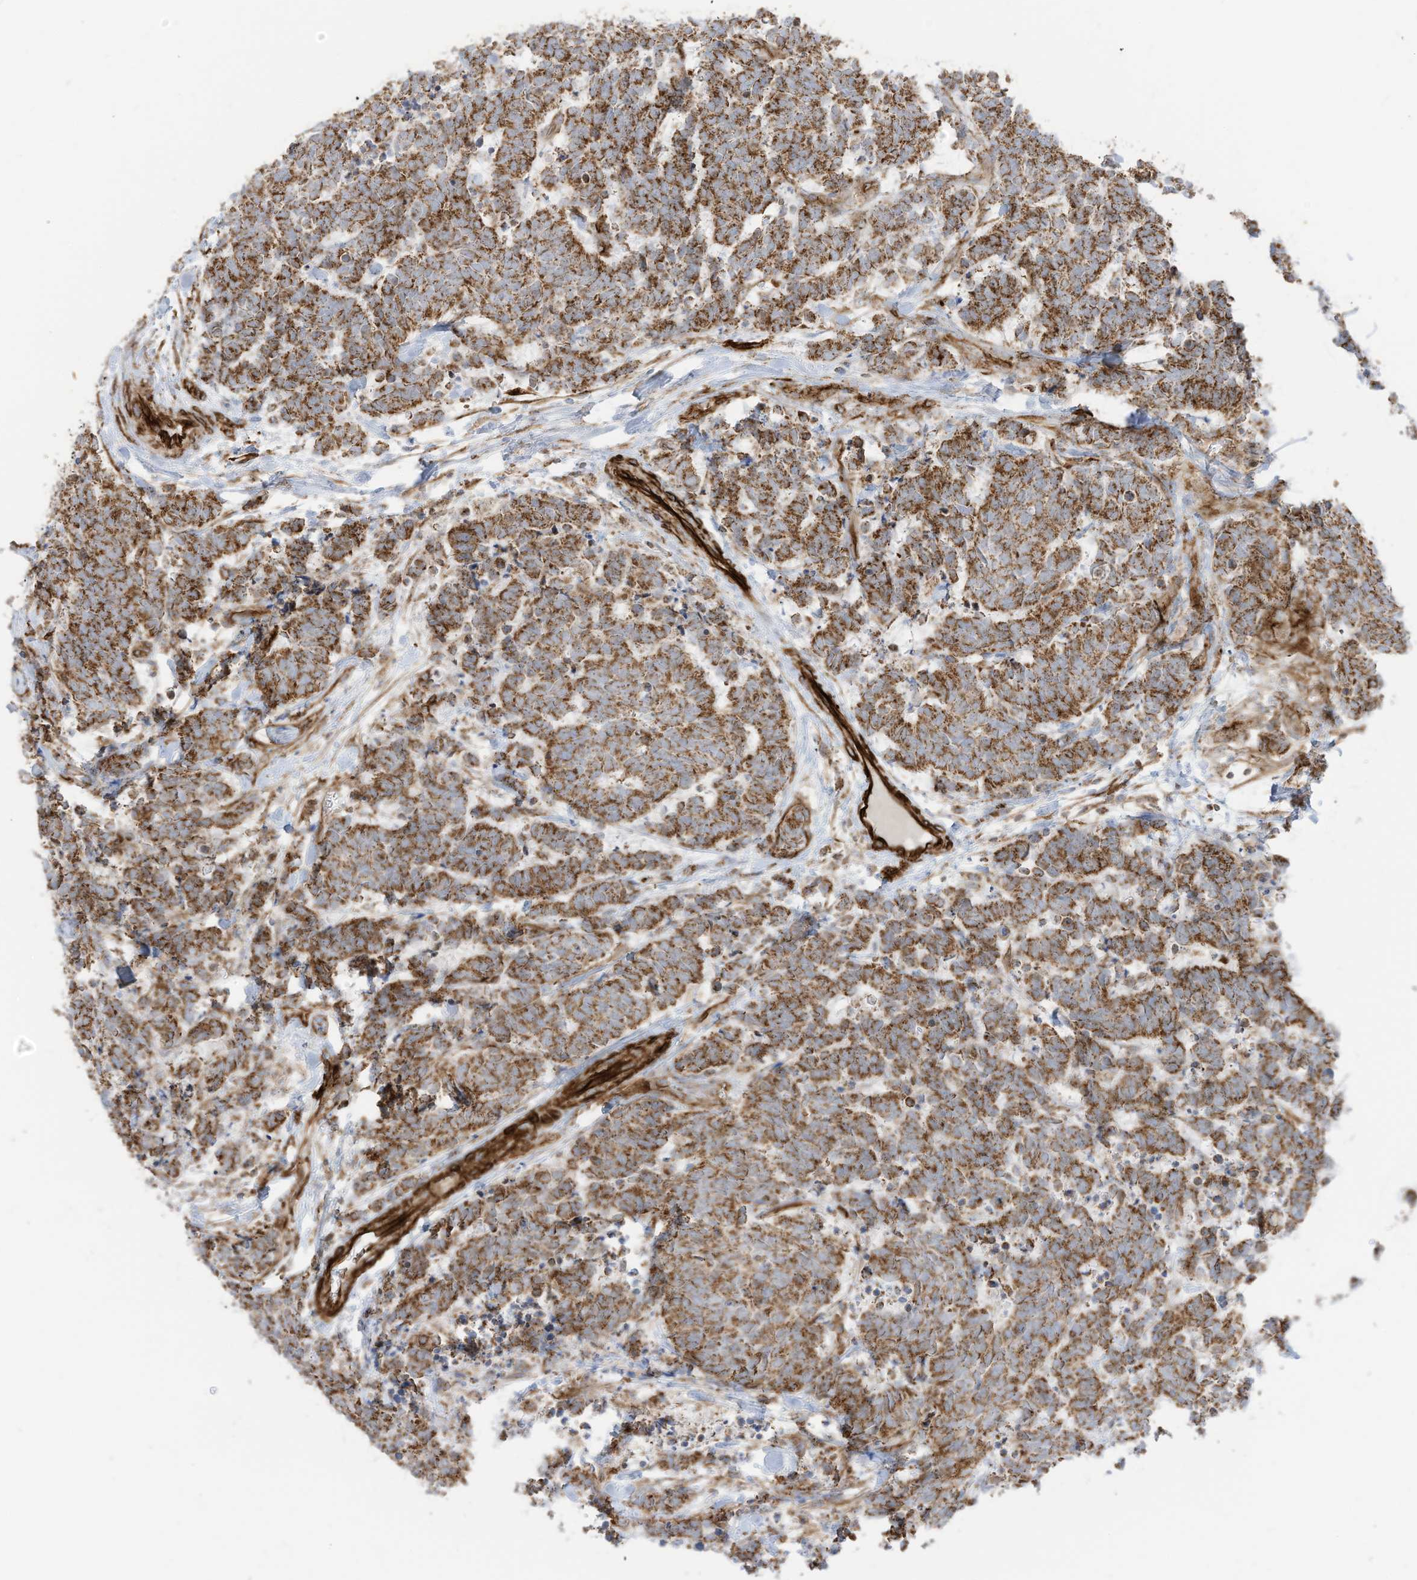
{"staining": {"intensity": "moderate", "quantity": ">75%", "location": "cytoplasmic/membranous"}, "tissue": "carcinoid", "cell_type": "Tumor cells", "image_type": "cancer", "snomed": [{"axis": "morphology", "description": "Carcinoma, NOS"}, {"axis": "morphology", "description": "Carcinoid, malignant, NOS"}, {"axis": "topography", "description": "Urinary bladder"}], "caption": "Immunohistochemistry (IHC) photomicrograph of carcinoma stained for a protein (brown), which shows medium levels of moderate cytoplasmic/membranous expression in about >75% of tumor cells.", "gene": "ABCB7", "patient": {"sex": "male", "age": 57}}